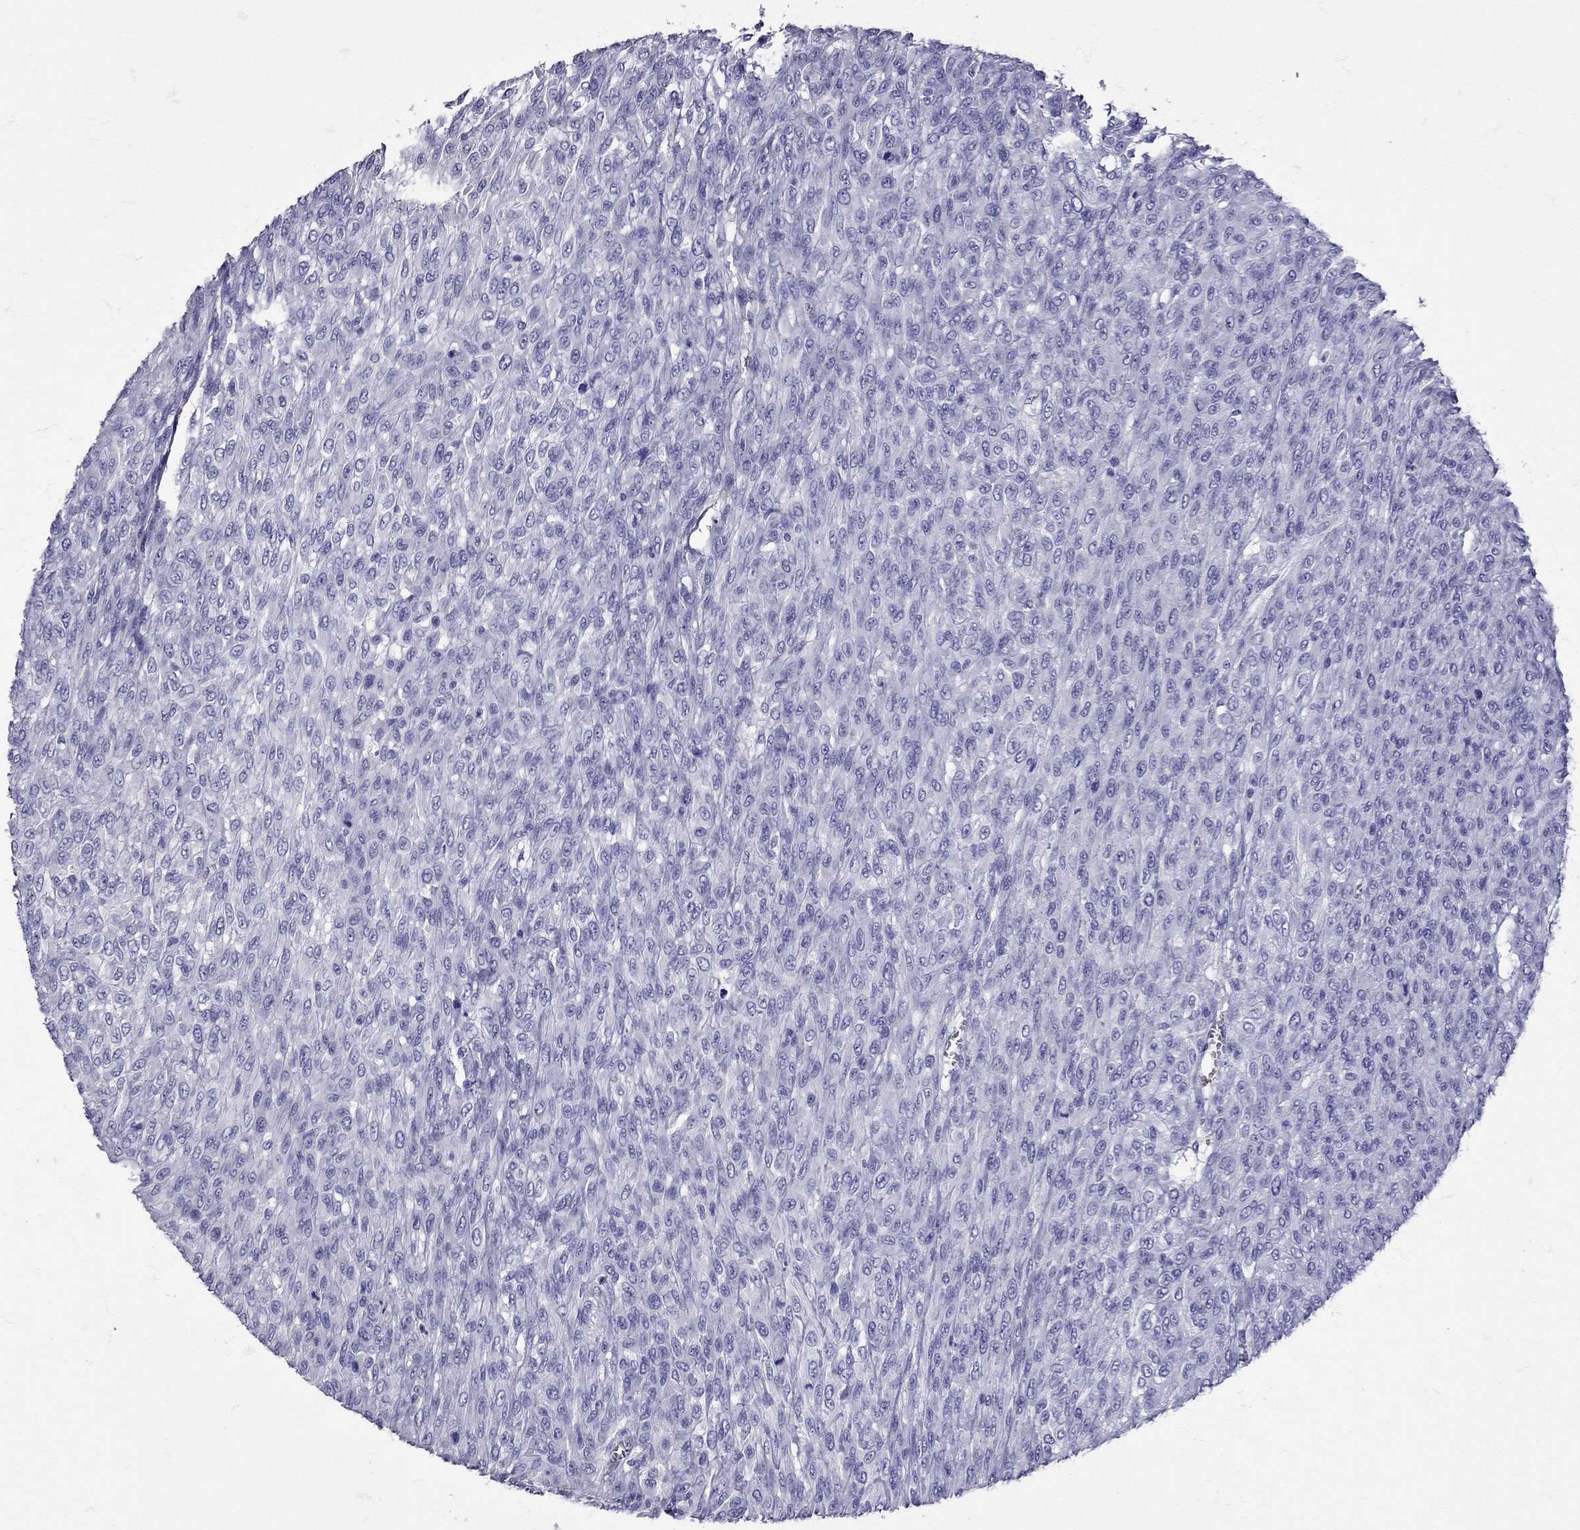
{"staining": {"intensity": "negative", "quantity": "none", "location": "none"}, "tissue": "renal cancer", "cell_type": "Tumor cells", "image_type": "cancer", "snomed": [{"axis": "morphology", "description": "Adenocarcinoma, NOS"}, {"axis": "topography", "description": "Kidney"}], "caption": "IHC photomicrograph of neoplastic tissue: human renal cancer (adenocarcinoma) stained with DAB reveals no significant protein staining in tumor cells.", "gene": "TBR1", "patient": {"sex": "male", "age": 58}}